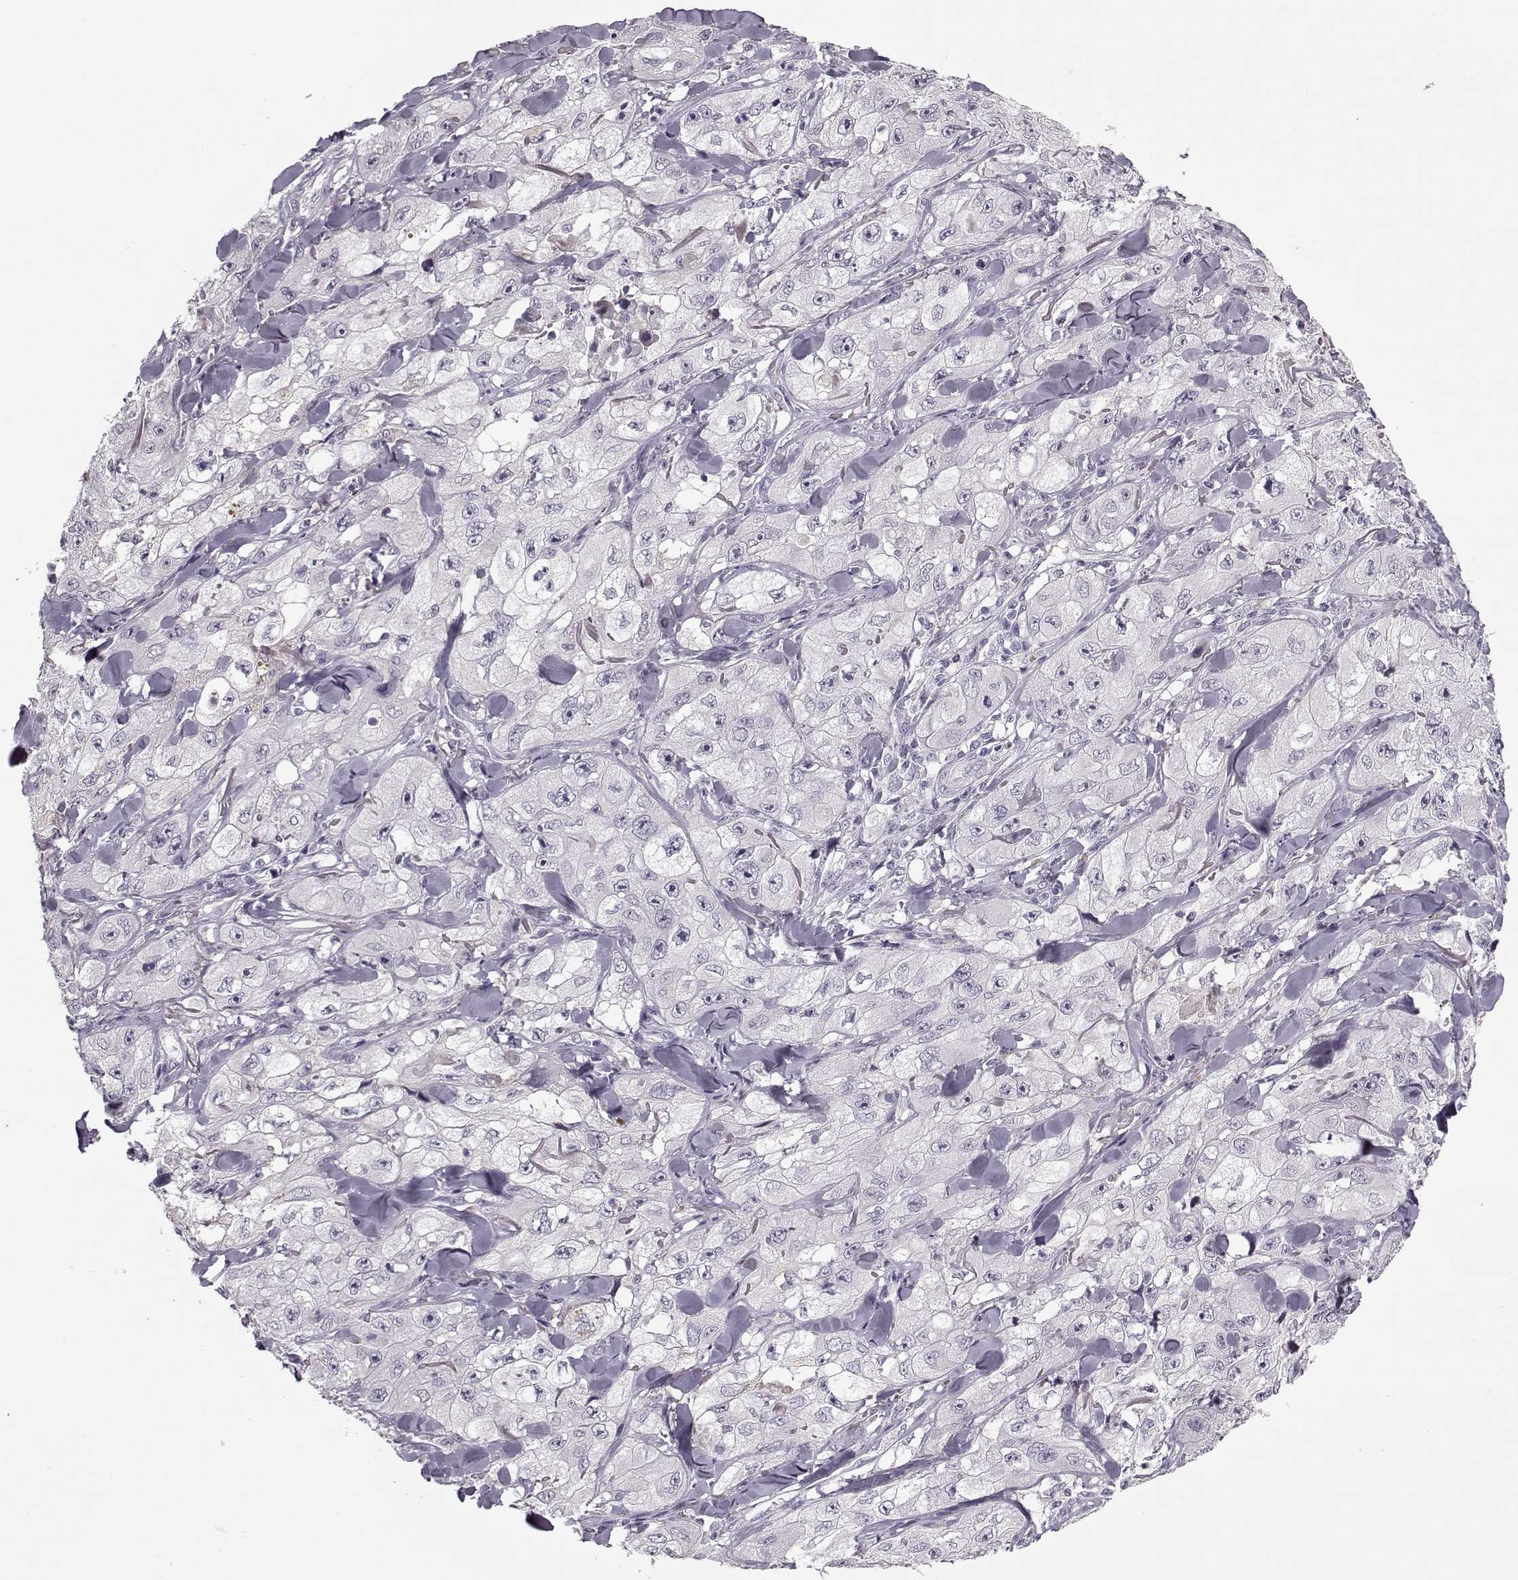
{"staining": {"intensity": "negative", "quantity": "none", "location": "none"}, "tissue": "skin cancer", "cell_type": "Tumor cells", "image_type": "cancer", "snomed": [{"axis": "morphology", "description": "Squamous cell carcinoma, NOS"}, {"axis": "topography", "description": "Skin"}, {"axis": "topography", "description": "Subcutis"}], "caption": "This micrograph is of skin squamous cell carcinoma stained with immunohistochemistry to label a protein in brown with the nuclei are counter-stained blue. There is no expression in tumor cells.", "gene": "KRT9", "patient": {"sex": "male", "age": 73}}